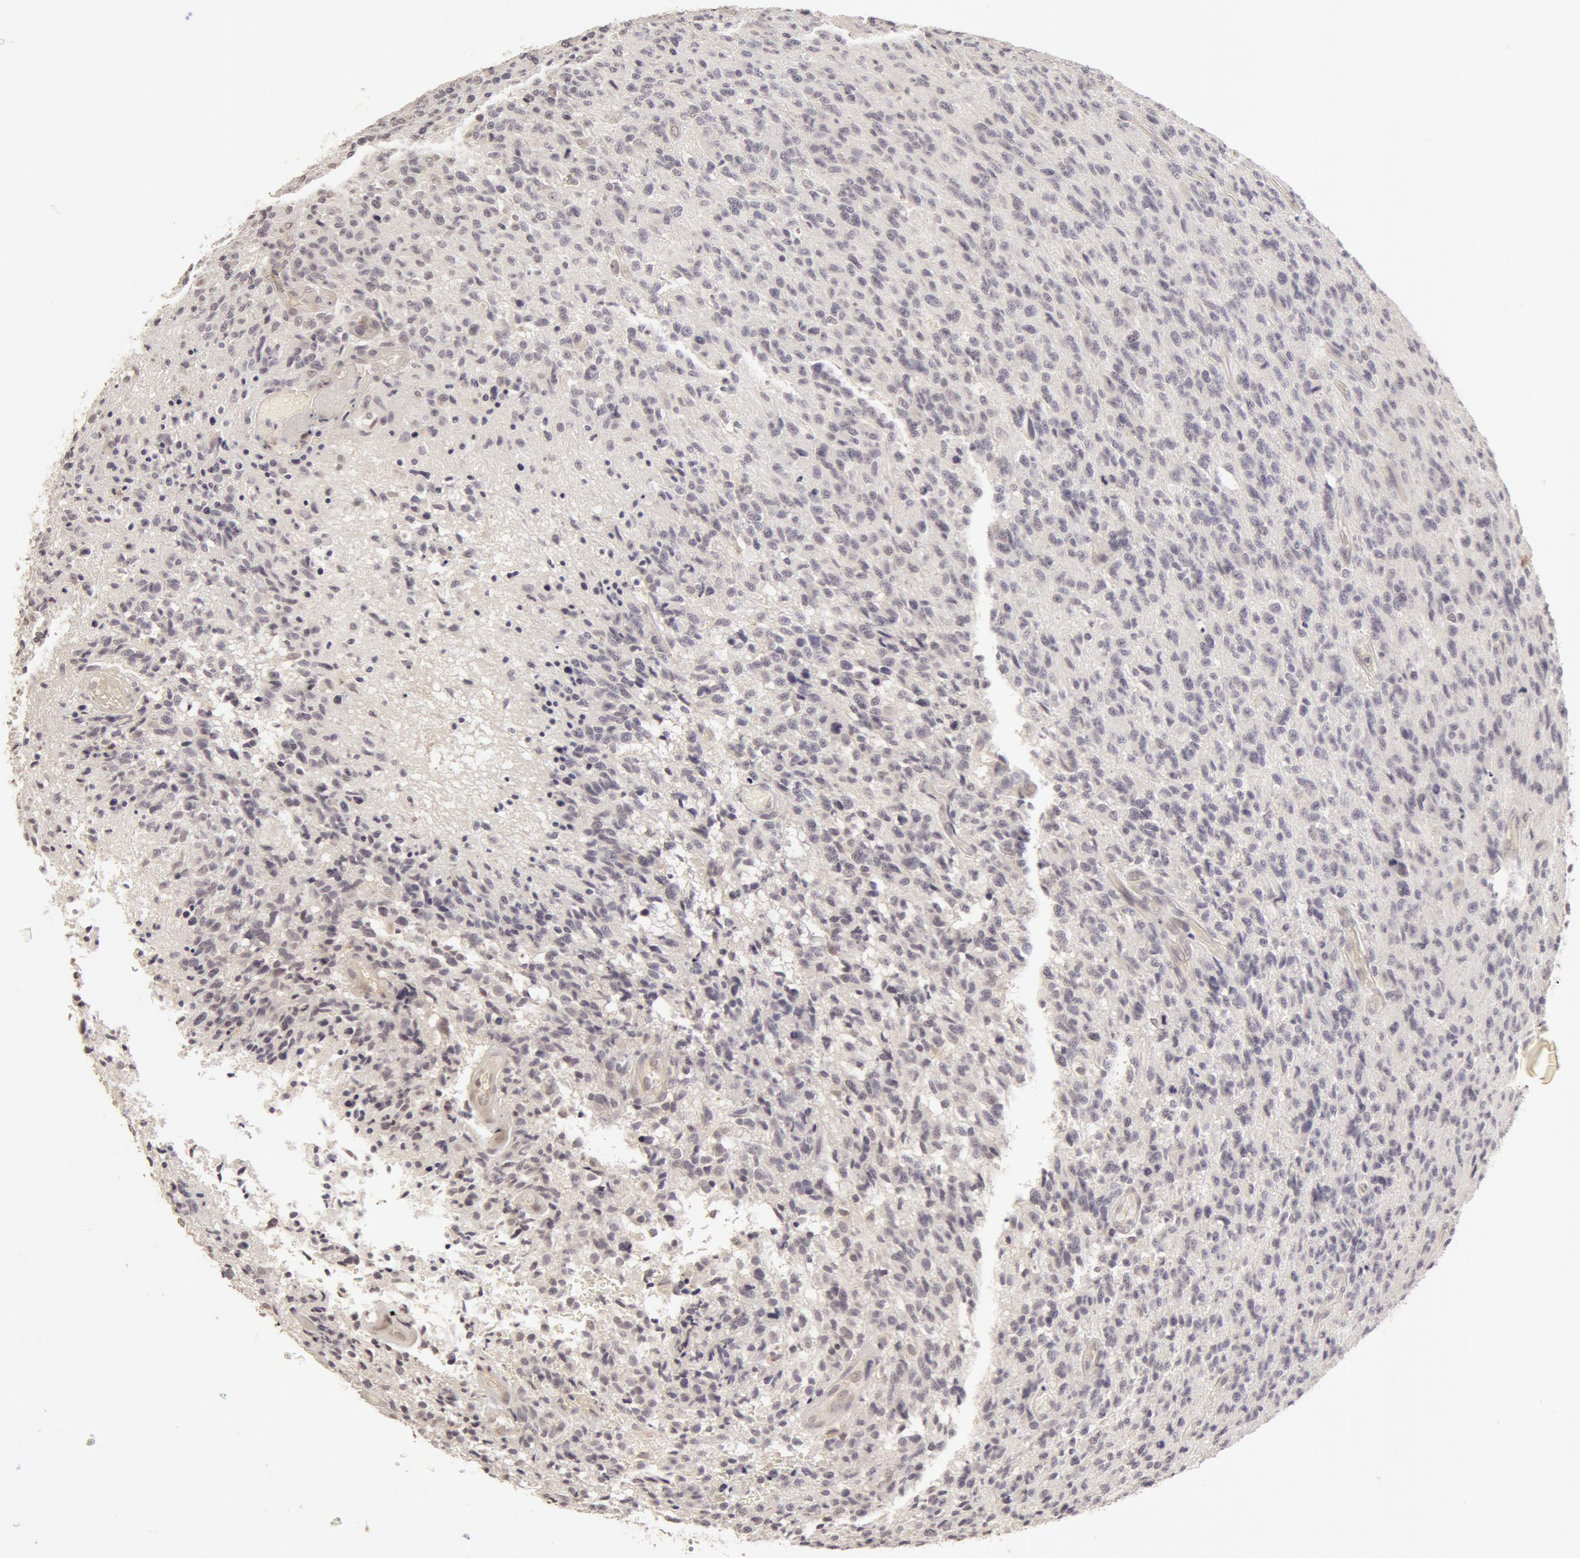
{"staining": {"intensity": "negative", "quantity": "none", "location": "none"}, "tissue": "glioma", "cell_type": "Tumor cells", "image_type": "cancer", "snomed": [{"axis": "morphology", "description": "Glioma, malignant, High grade"}, {"axis": "topography", "description": "Brain"}], "caption": "This photomicrograph is of malignant glioma (high-grade) stained with immunohistochemistry to label a protein in brown with the nuclei are counter-stained blue. There is no staining in tumor cells.", "gene": "ADAM10", "patient": {"sex": "male", "age": 36}}